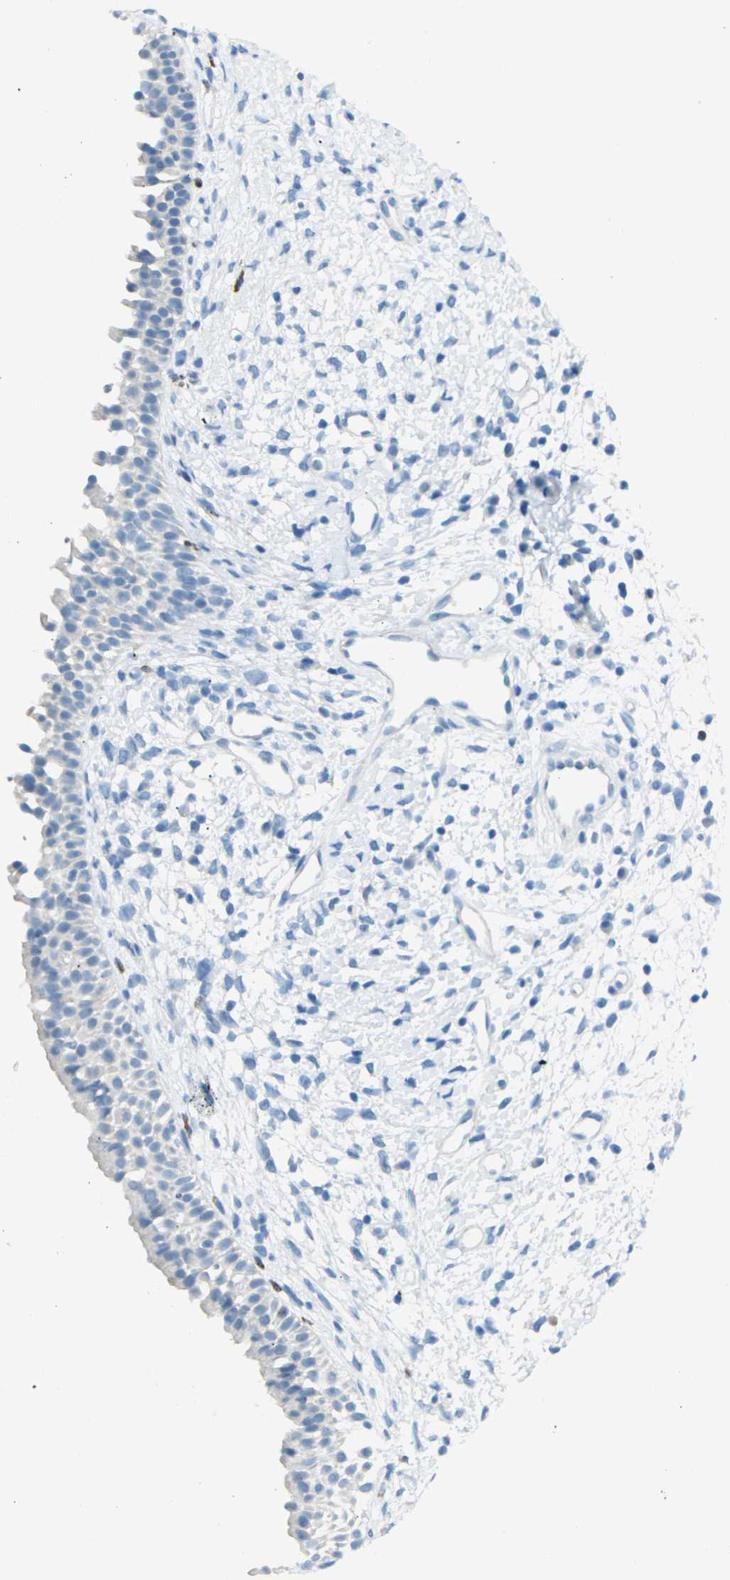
{"staining": {"intensity": "negative", "quantity": "none", "location": "none"}, "tissue": "nasopharynx", "cell_type": "Respiratory epithelial cells", "image_type": "normal", "snomed": [{"axis": "morphology", "description": "Normal tissue, NOS"}, {"axis": "topography", "description": "Nasopharynx"}], "caption": "Immunohistochemistry of benign nasopharynx displays no expression in respiratory epithelial cells.", "gene": "CDH16", "patient": {"sex": "male", "age": 22}}